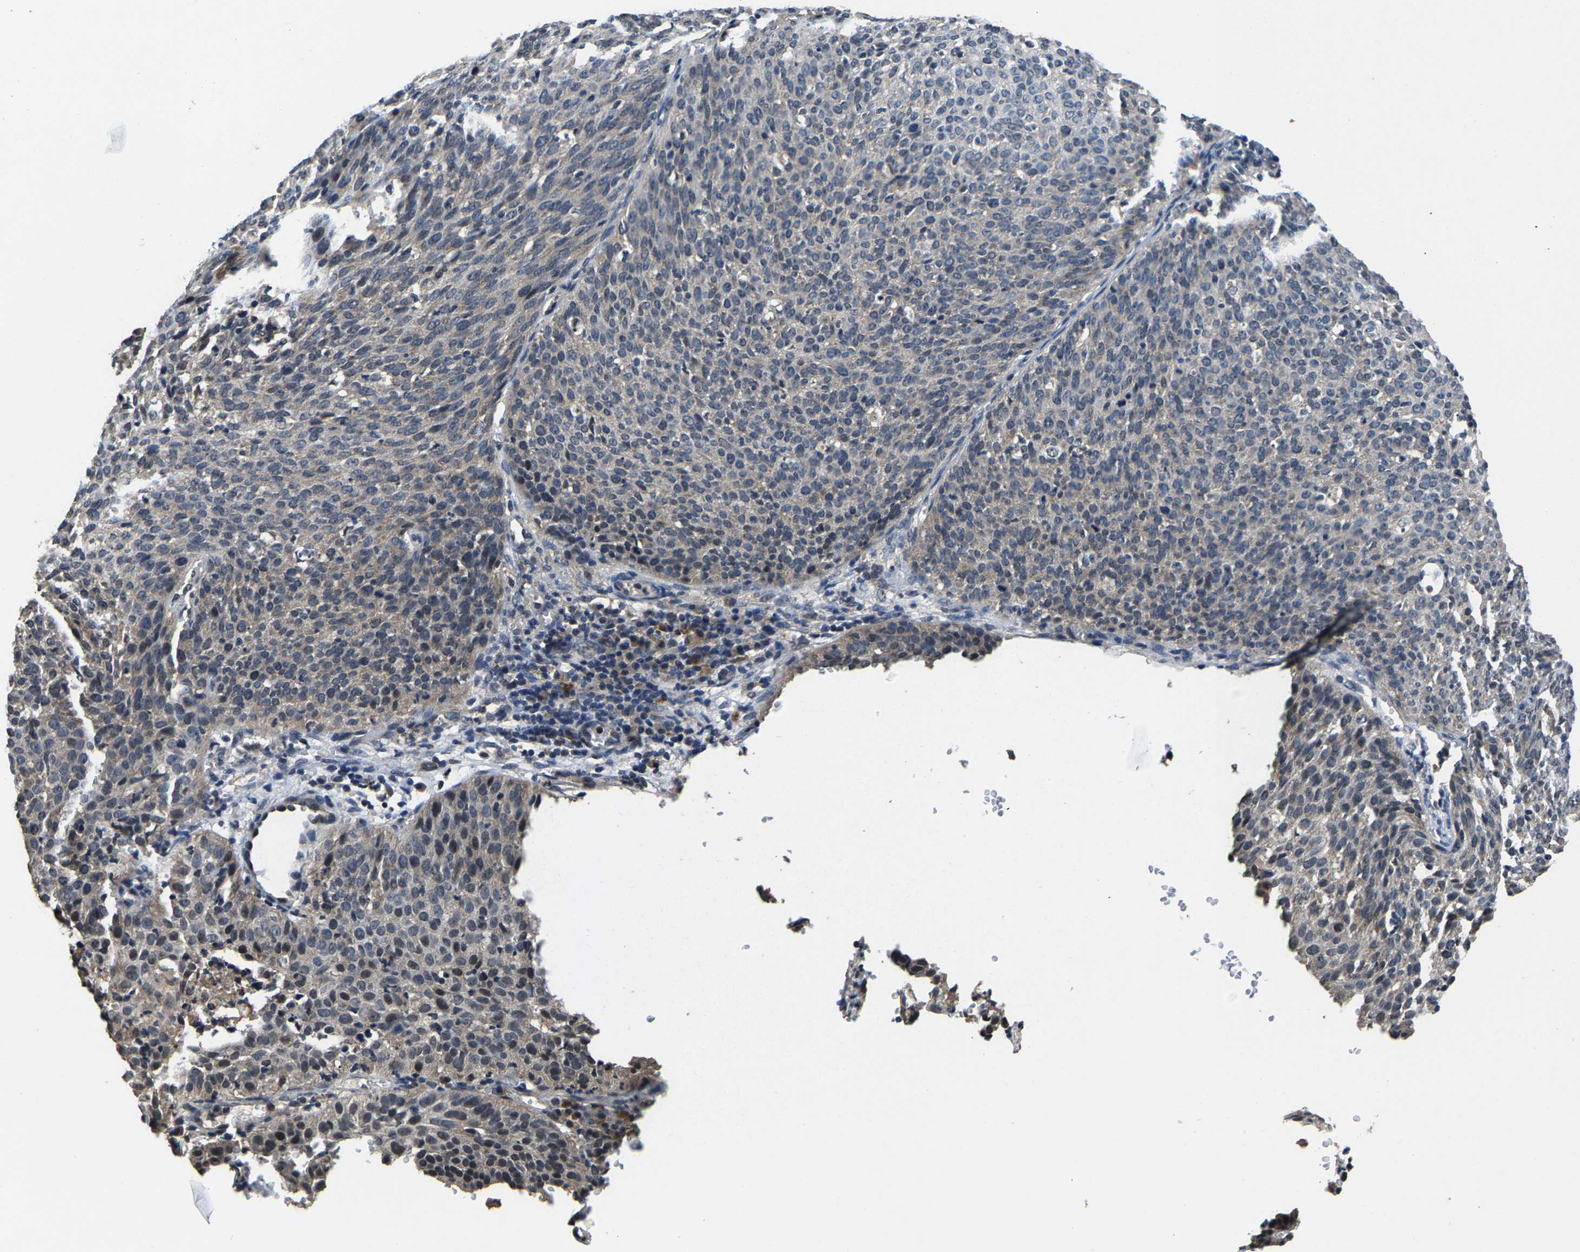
{"staining": {"intensity": "weak", "quantity": "<25%", "location": "nuclear"}, "tissue": "cervical cancer", "cell_type": "Tumor cells", "image_type": "cancer", "snomed": [{"axis": "morphology", "description": "Squamous cell carcinoma, NOS"}, {"axis": "topography", "description": "Cervix"}], "caption": "Immunohistochemistry of human cervical cancer exhibits no expression in tumor cells.", "gene": "HUWE1", "patient": {"sex": "female", "age": 38}}